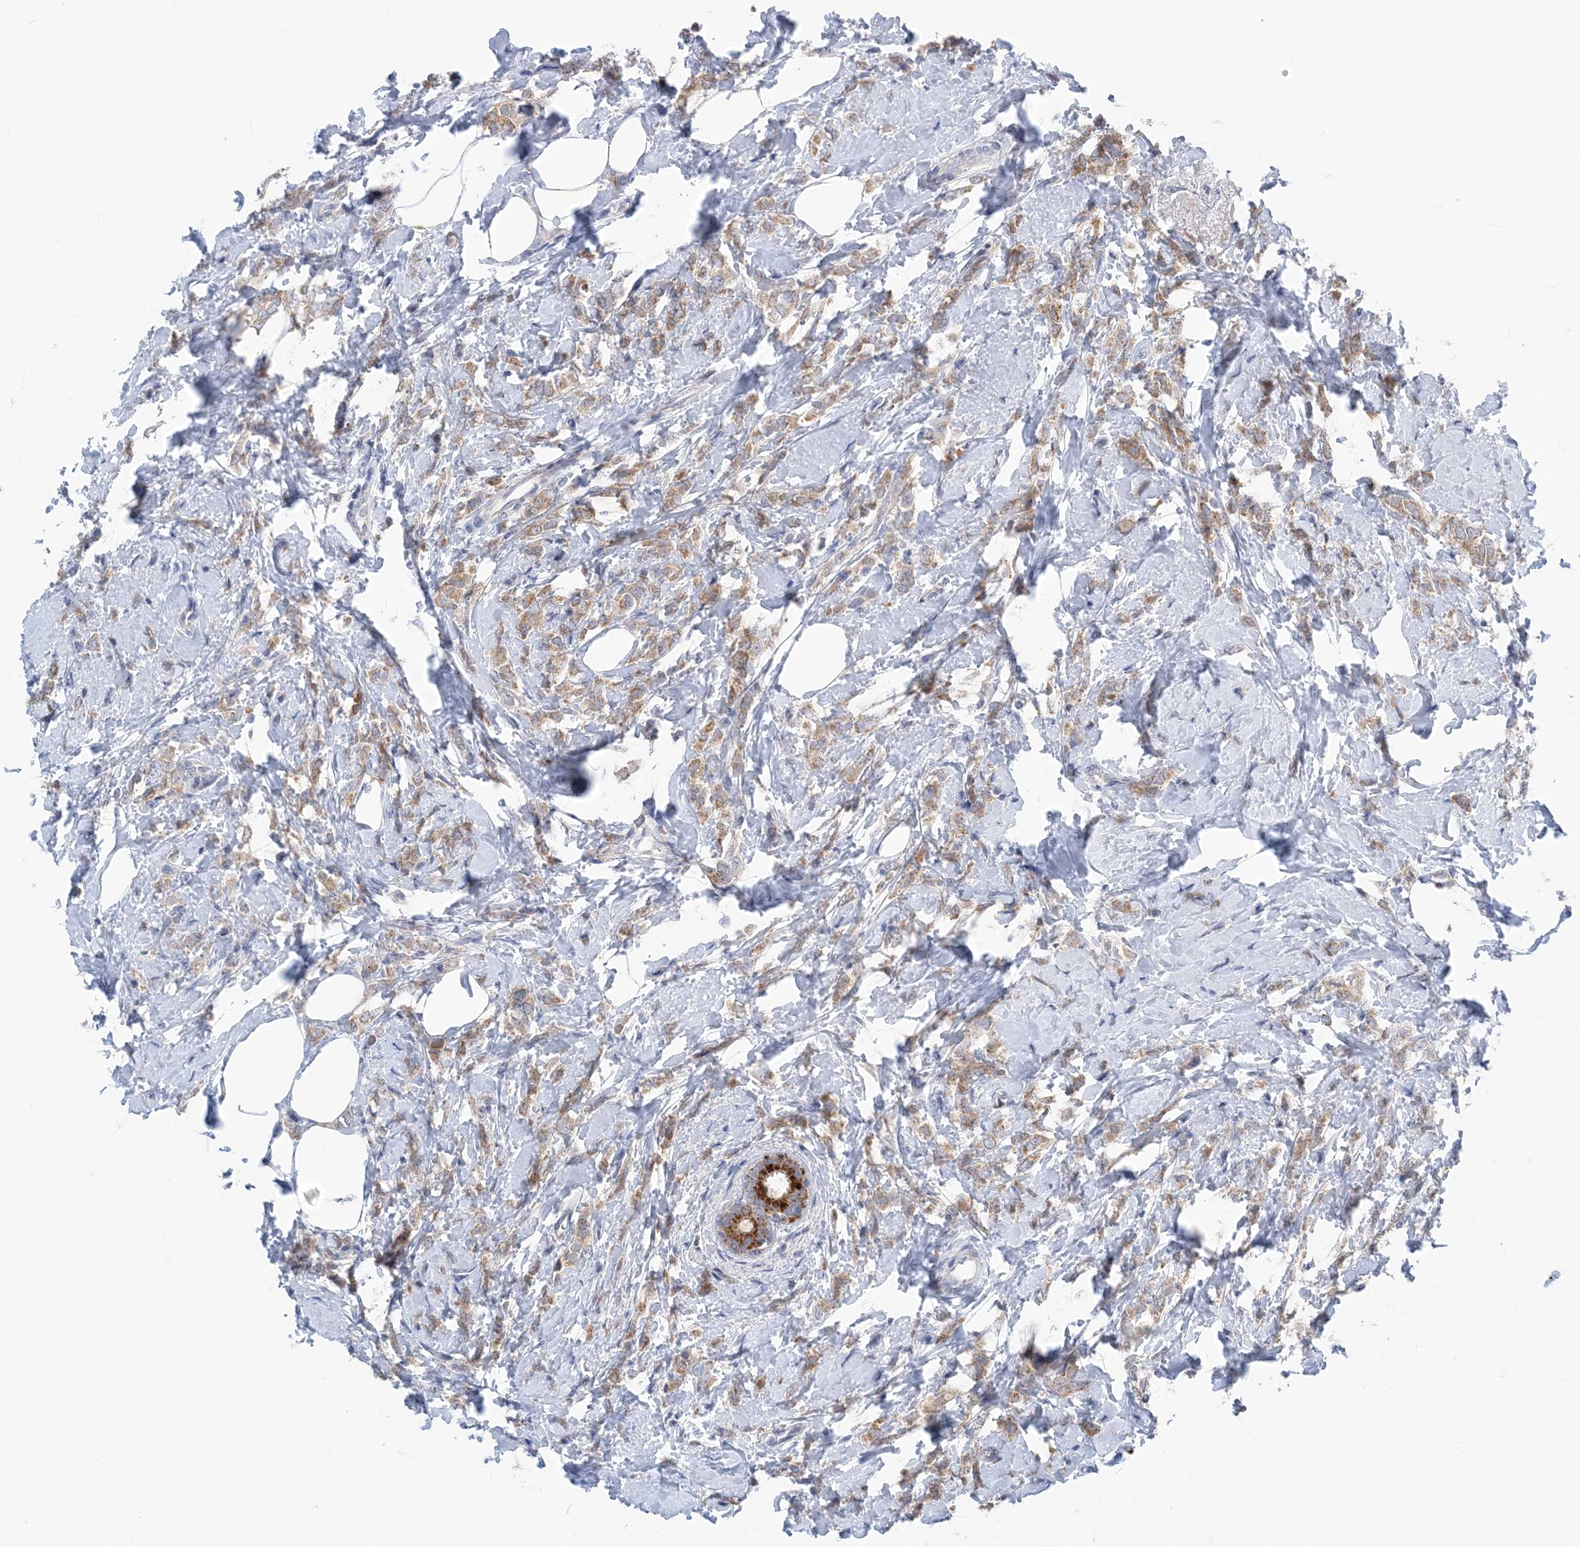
{"staining": {"intensity": "moderate", "quantity": ">75%", "location": "cytoplasmic/membranous"}, "tissue": "breast cancer", "cell_type": "Tumor cells", "image_type": "cancer", "snomed": [{"axis": "morphology", "description": "Lobular carcinoma"}, {"axis": "topography", "description": "Breast"}], "caption": "A histopathology image of human breast cancer (lobular carcinoma) stained for a protein displays moderate cytoplasmic/membranous brown staining in tumor cells.", "gene": "COPE", "patient": {"sex": "female", "age": 47}}